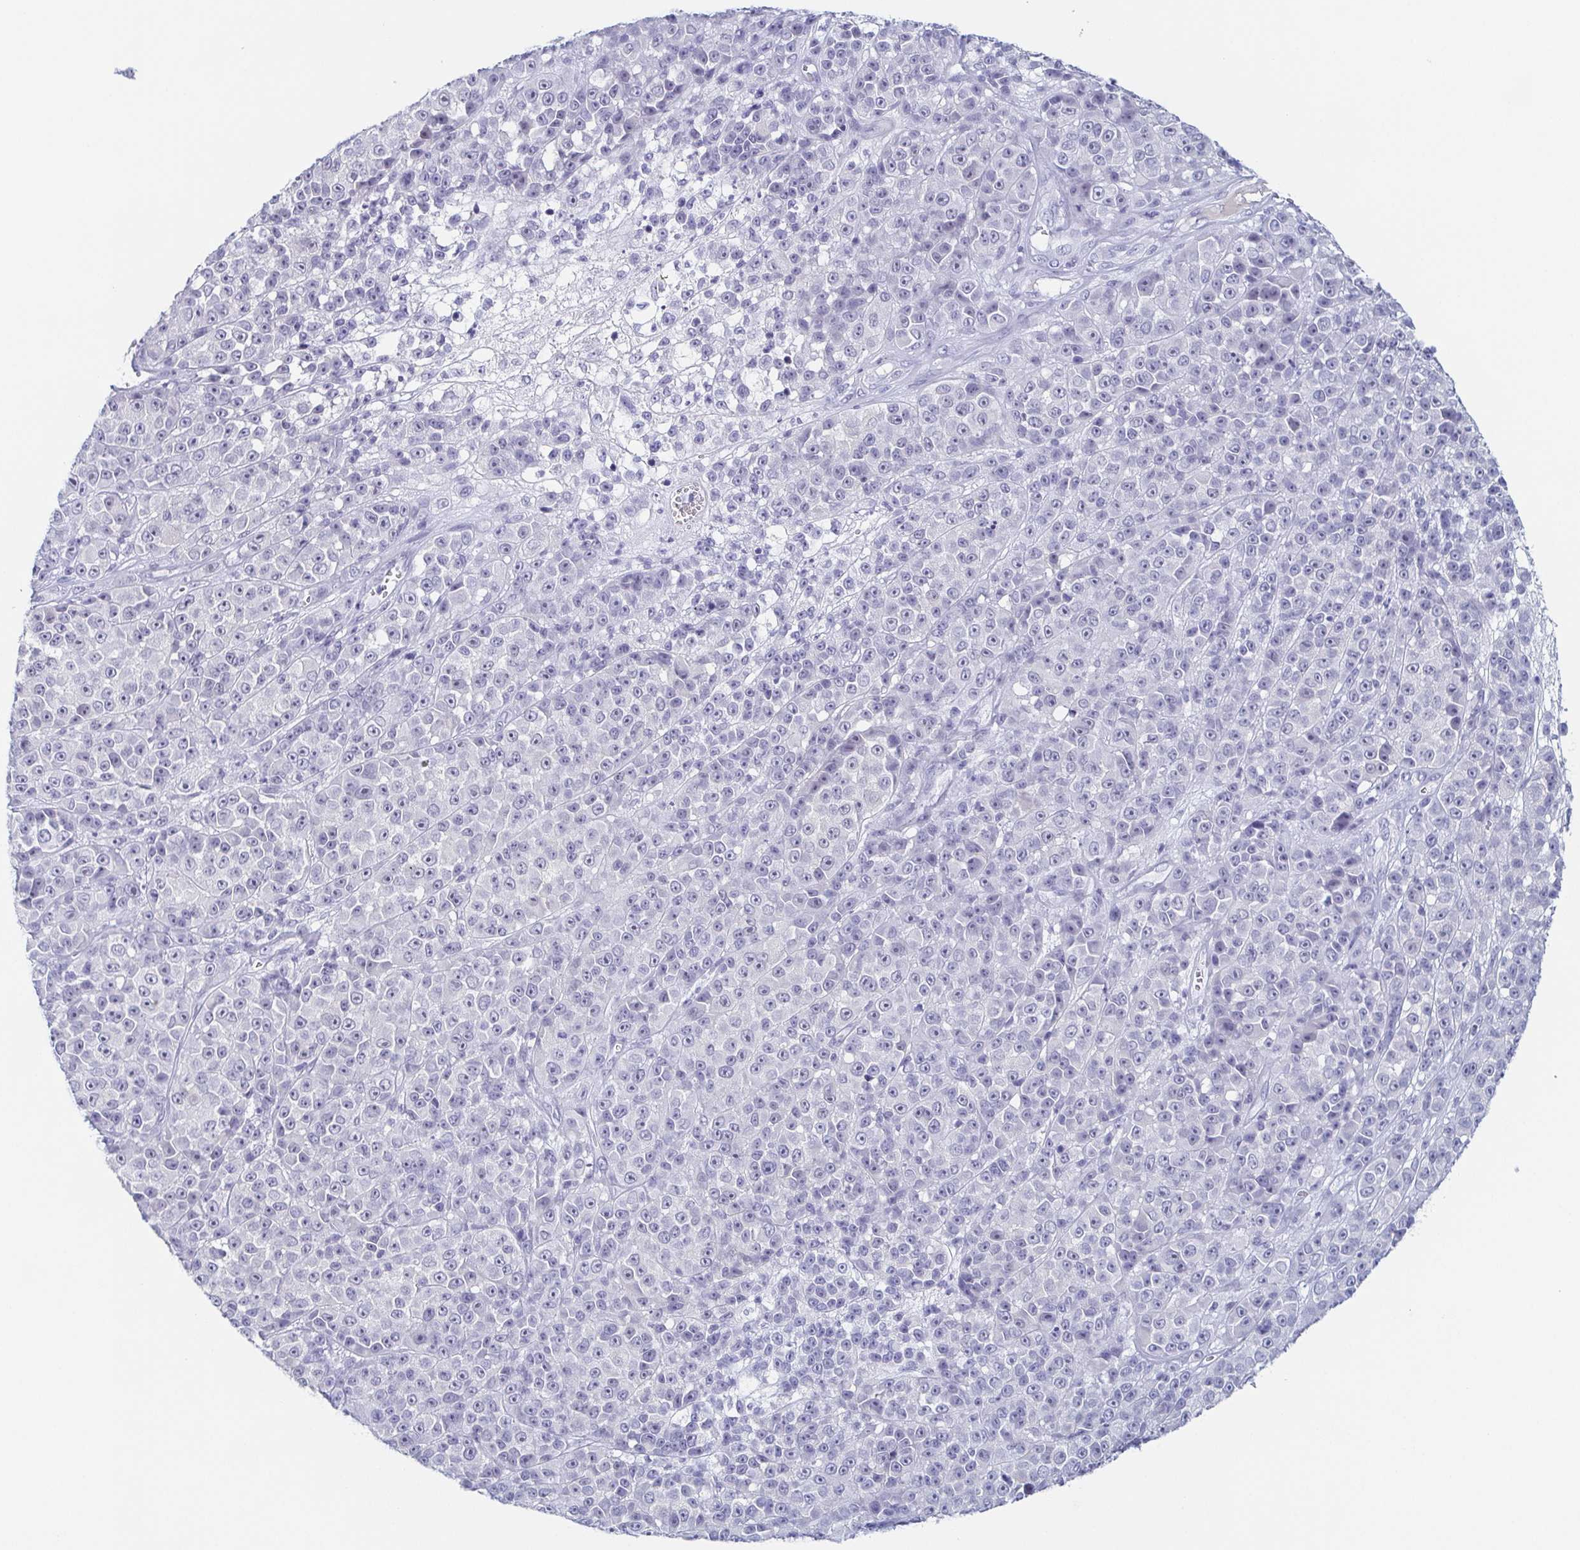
{"staining": {"intensity": "negative", "quantity": "none", "location": "none"}, "tissue": "melanoma", "cell_type": "Tumor cells", "image_type": "cancer", "snomed": [{"axis": "morphology", "description": "Malignant melanoma, NOS"}, {"axis": "topography", "description": "Skin"}, {"axis": "topography", "description": "Skin of back"}], "caption": "Tumor cells are negative for brown protein staining in malignant melanoma.", "gene": "REG4", "patient": {"sex": "male", "age": 91}}